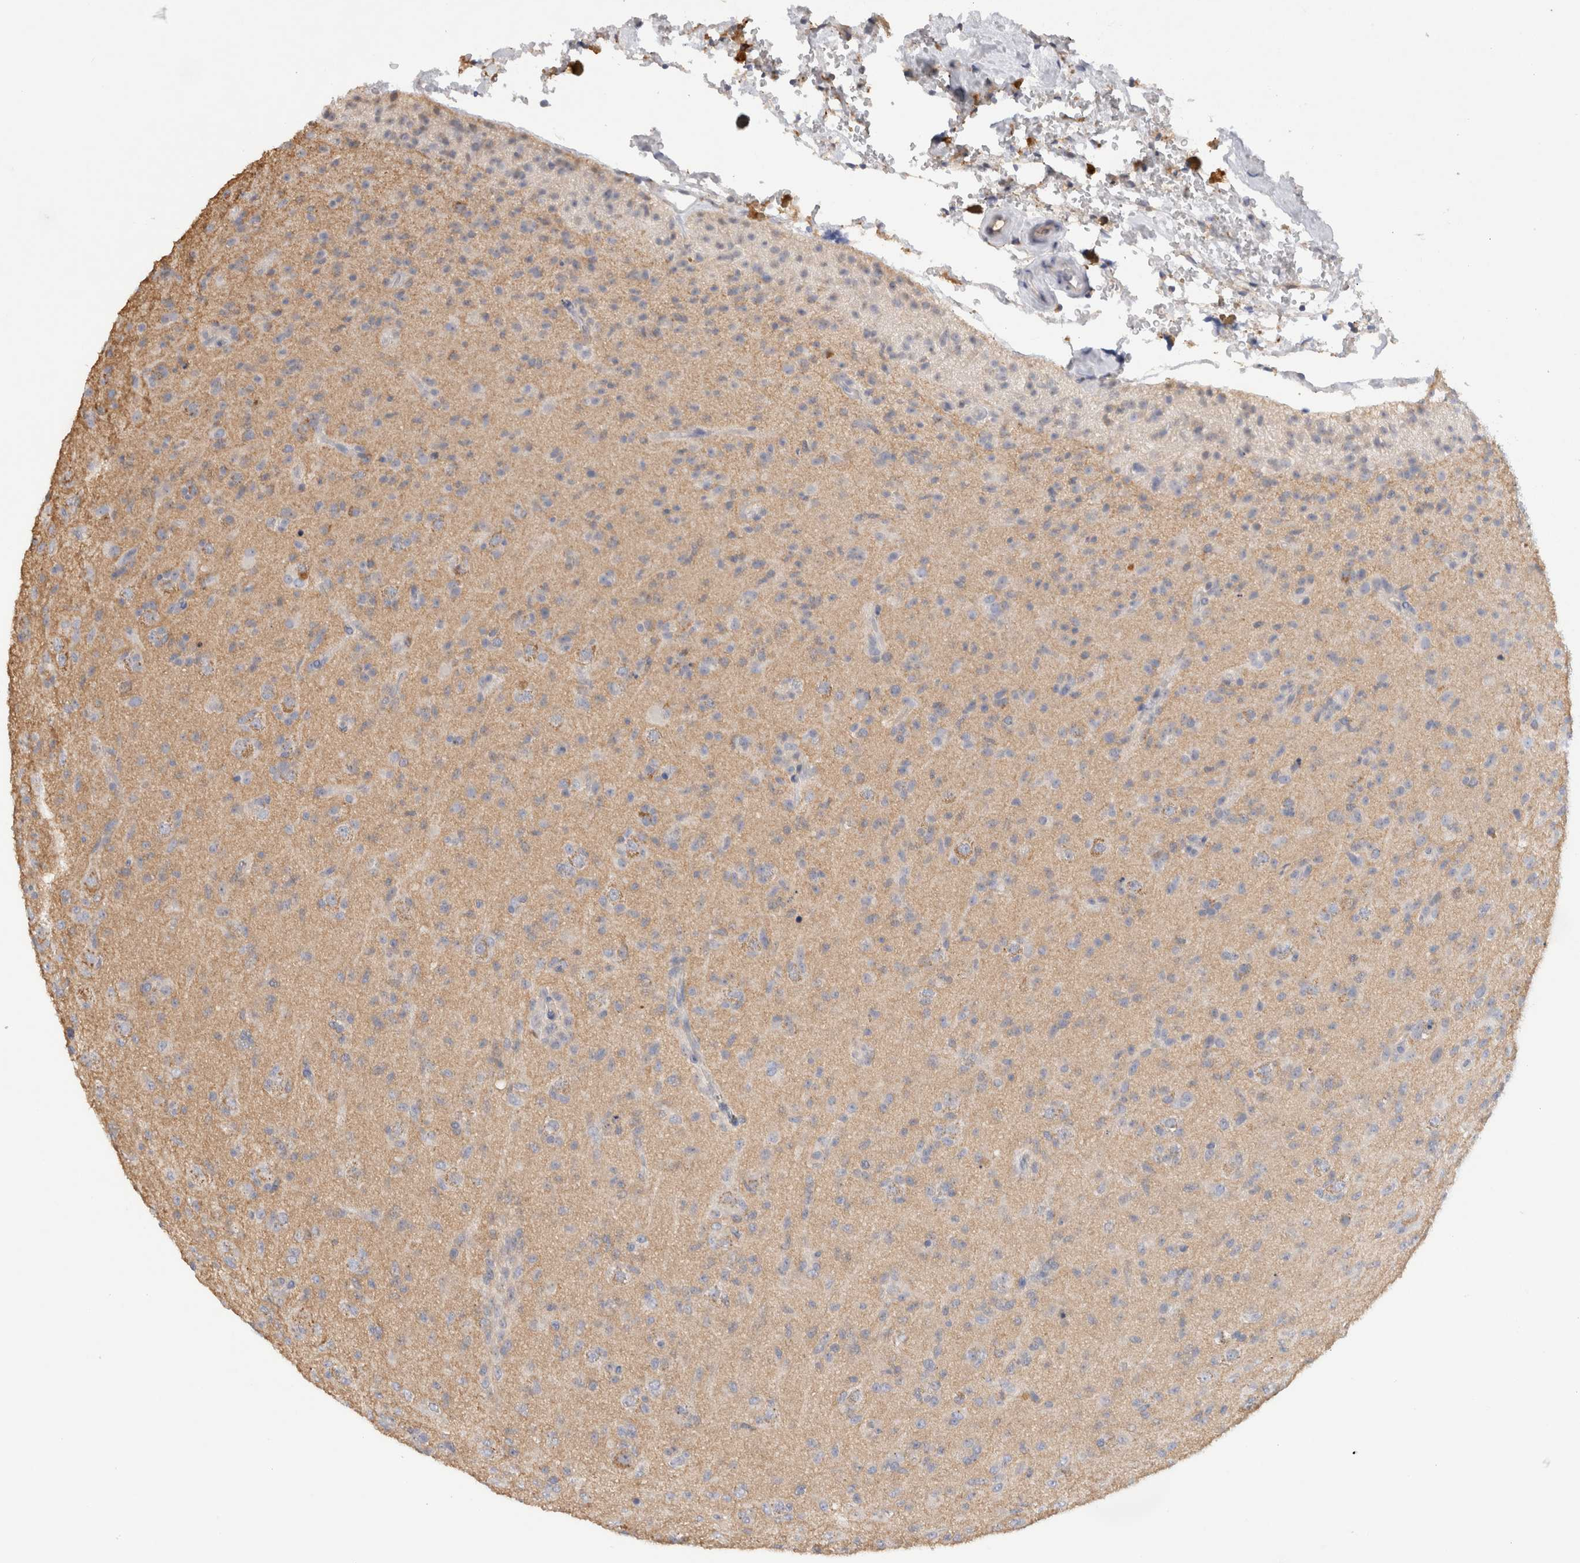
{"staining": {"intensity": "negative", "quantity": "none", "location": "none"}, "tissue": "glioma", "cell_type": "Tumor cells", "image_type": "cancer", "snomed": [{"axis": "morphology", "description": "Glioma, malignant, Low grade"}, {"axis": "topography", "description": "Brain"}], "caption": "DAB (3,3'-diaminobenzidine) immunohistochemical staining of glioma demonstrates no significant expression in tumor cells. Brightfield microscopy of immunohistochemistry stained with DAB (3,3'-diaminobenzidine) (brown) and hematoxylin (blue), captured at high magnification.", "gene": "GAS1", "patient": {"sex": "male", "age": 65}}